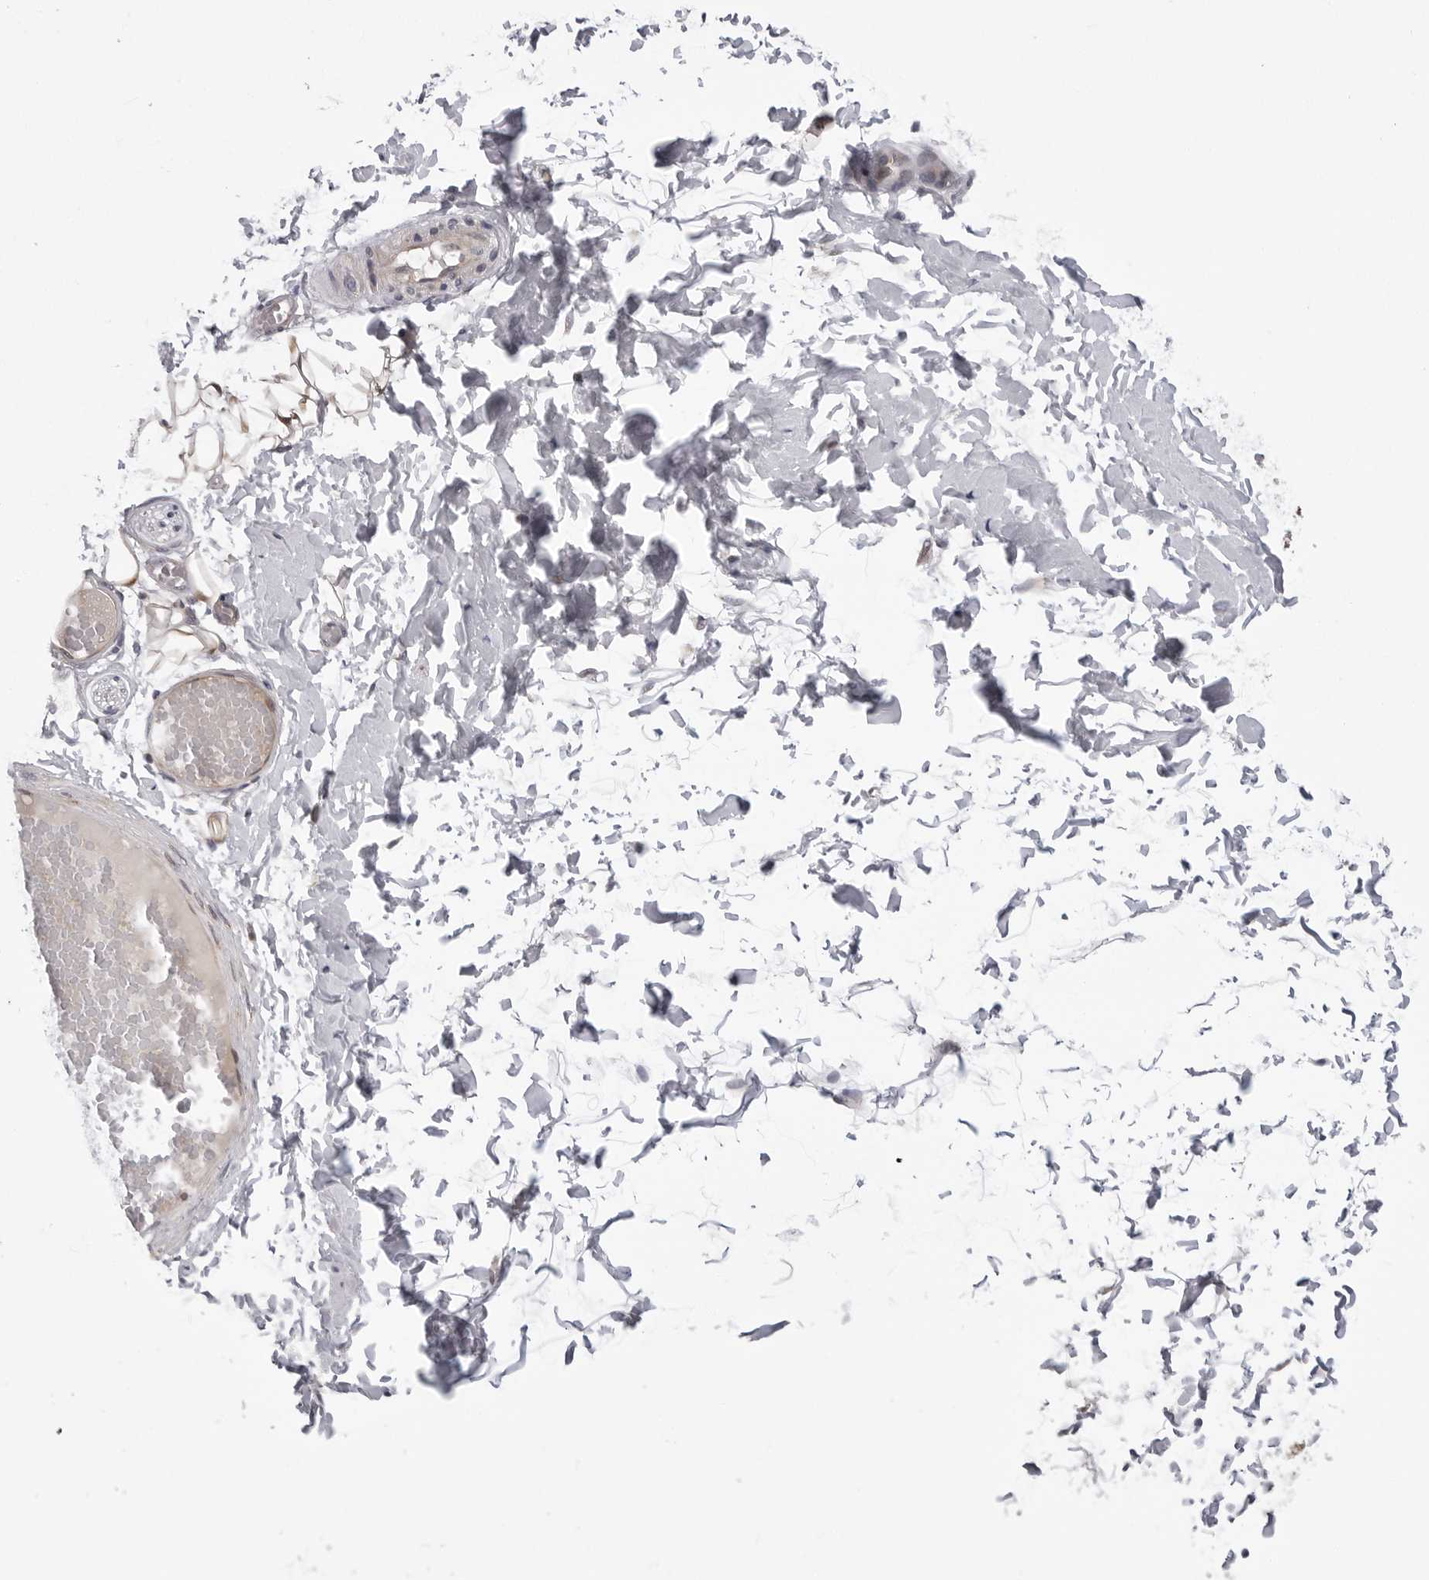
{"staining": {"intensity": "negative", "quantity": "none", "location": "none"}, "tissue": "adipose tissue", "cell_type": "Adipocytes", "image_type": "normal", "snomed": [{"axis": "morphology", "description": "Normal tissue, NOS"}, {"axis": "topography", "description": "Adipose tissue"}, {"axis": "topography", "description": "Vascular tissue"}, {"axis": "topography", "description": "Peripheral nerve tissue"}], "caption": "IHC image of normal adipose tissue: human adipose tissue stained with DAB shows no significant protein positivity in adipocytes.", "gene": "CDK20", "patient": {"sex": "male", "age": 25}}